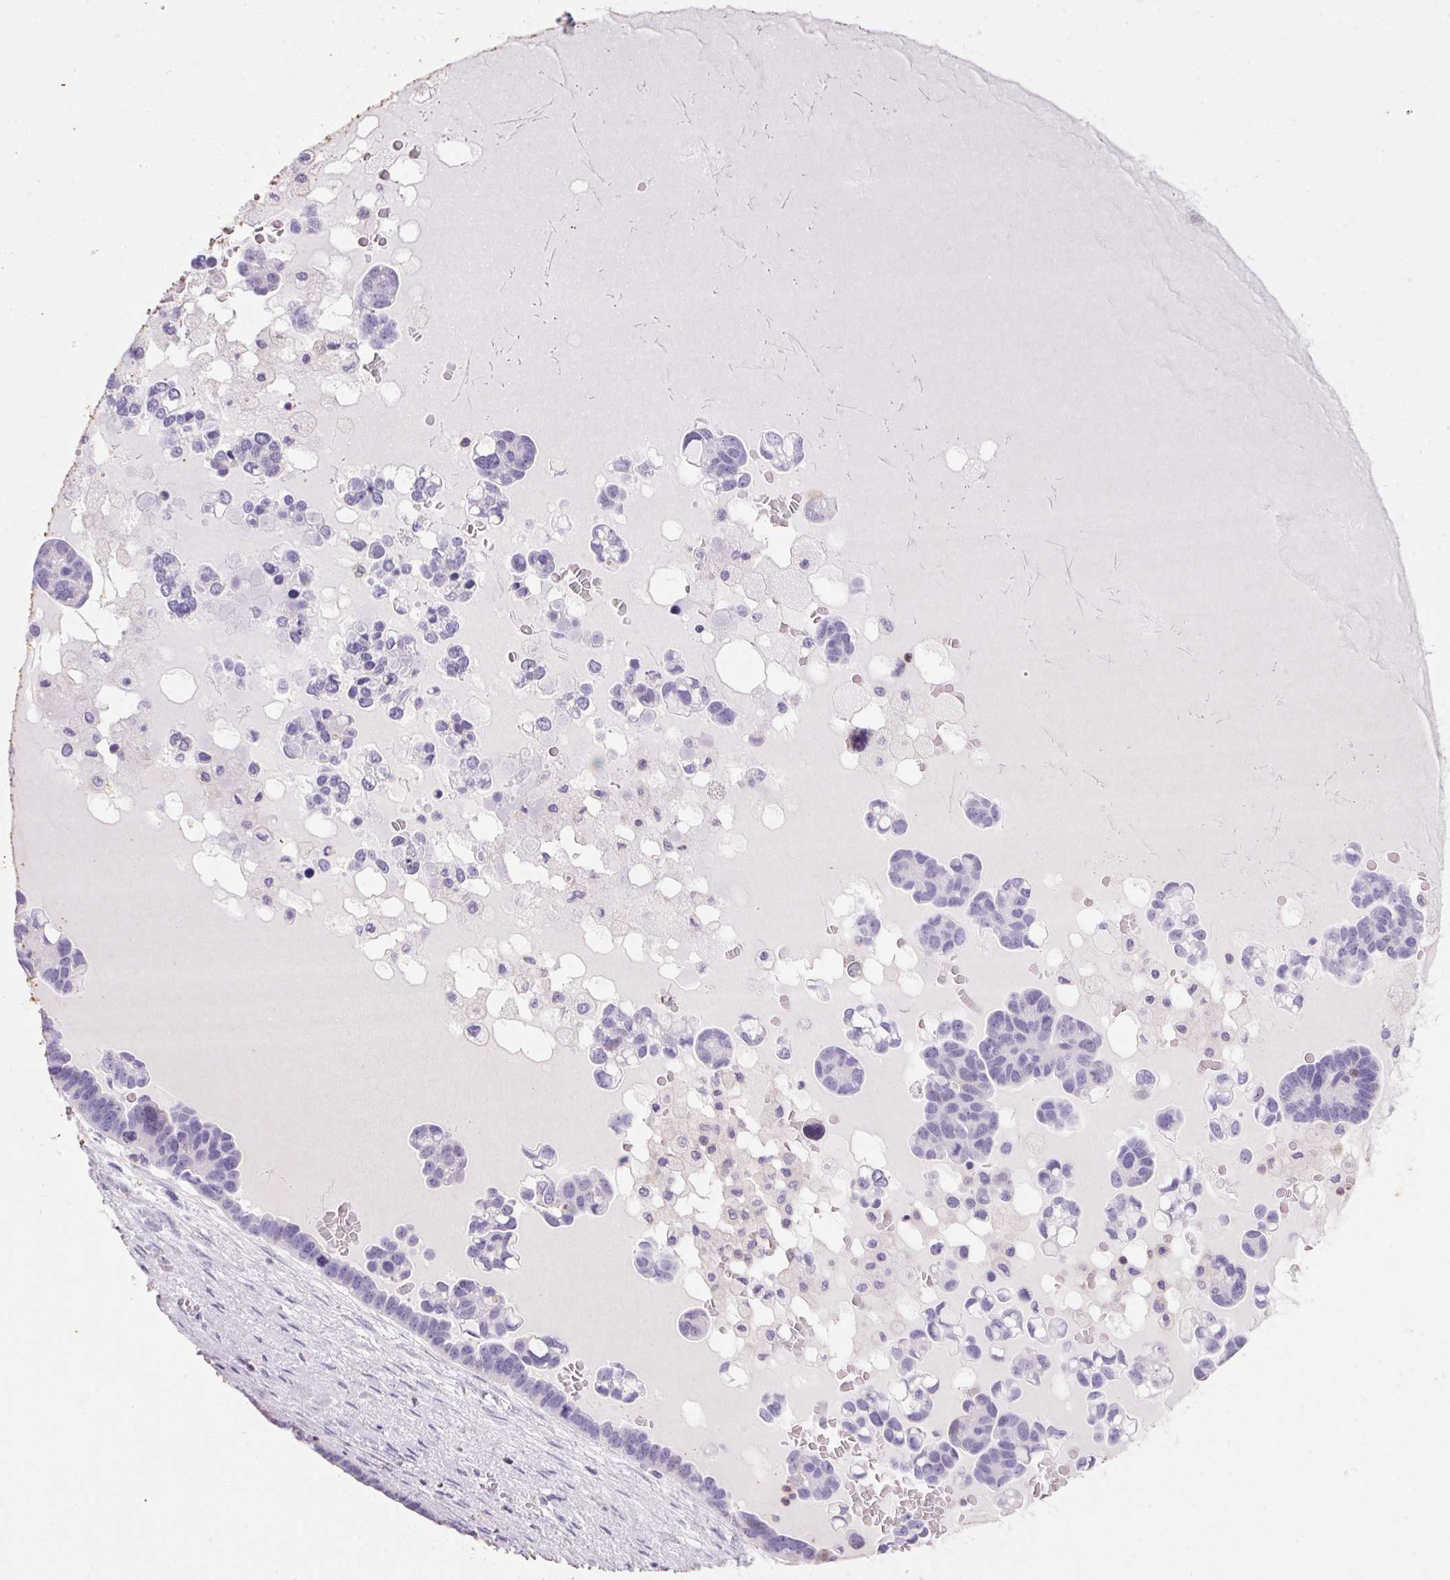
{"staining": {"intensity": "negative", "quantity": "none", "location": "none"}, "tissue": "ovarian cancer", "cell_type": "Tumor cells", "image_type": "cancer", "snomed": [{"axis": "morphology", "description": "Cystadenocarcinoma, serous, NOS"}, {"axis": "topography", "description": "Ovary"}], "caption": "Immunohistochemistry (IHC) of human ovarian cancer displays no expression in tumor cells. (IHC, brightfield microscopy, high magnification).", "gene": "S100A2", "patient": {"sex": "female", "age": 54}}